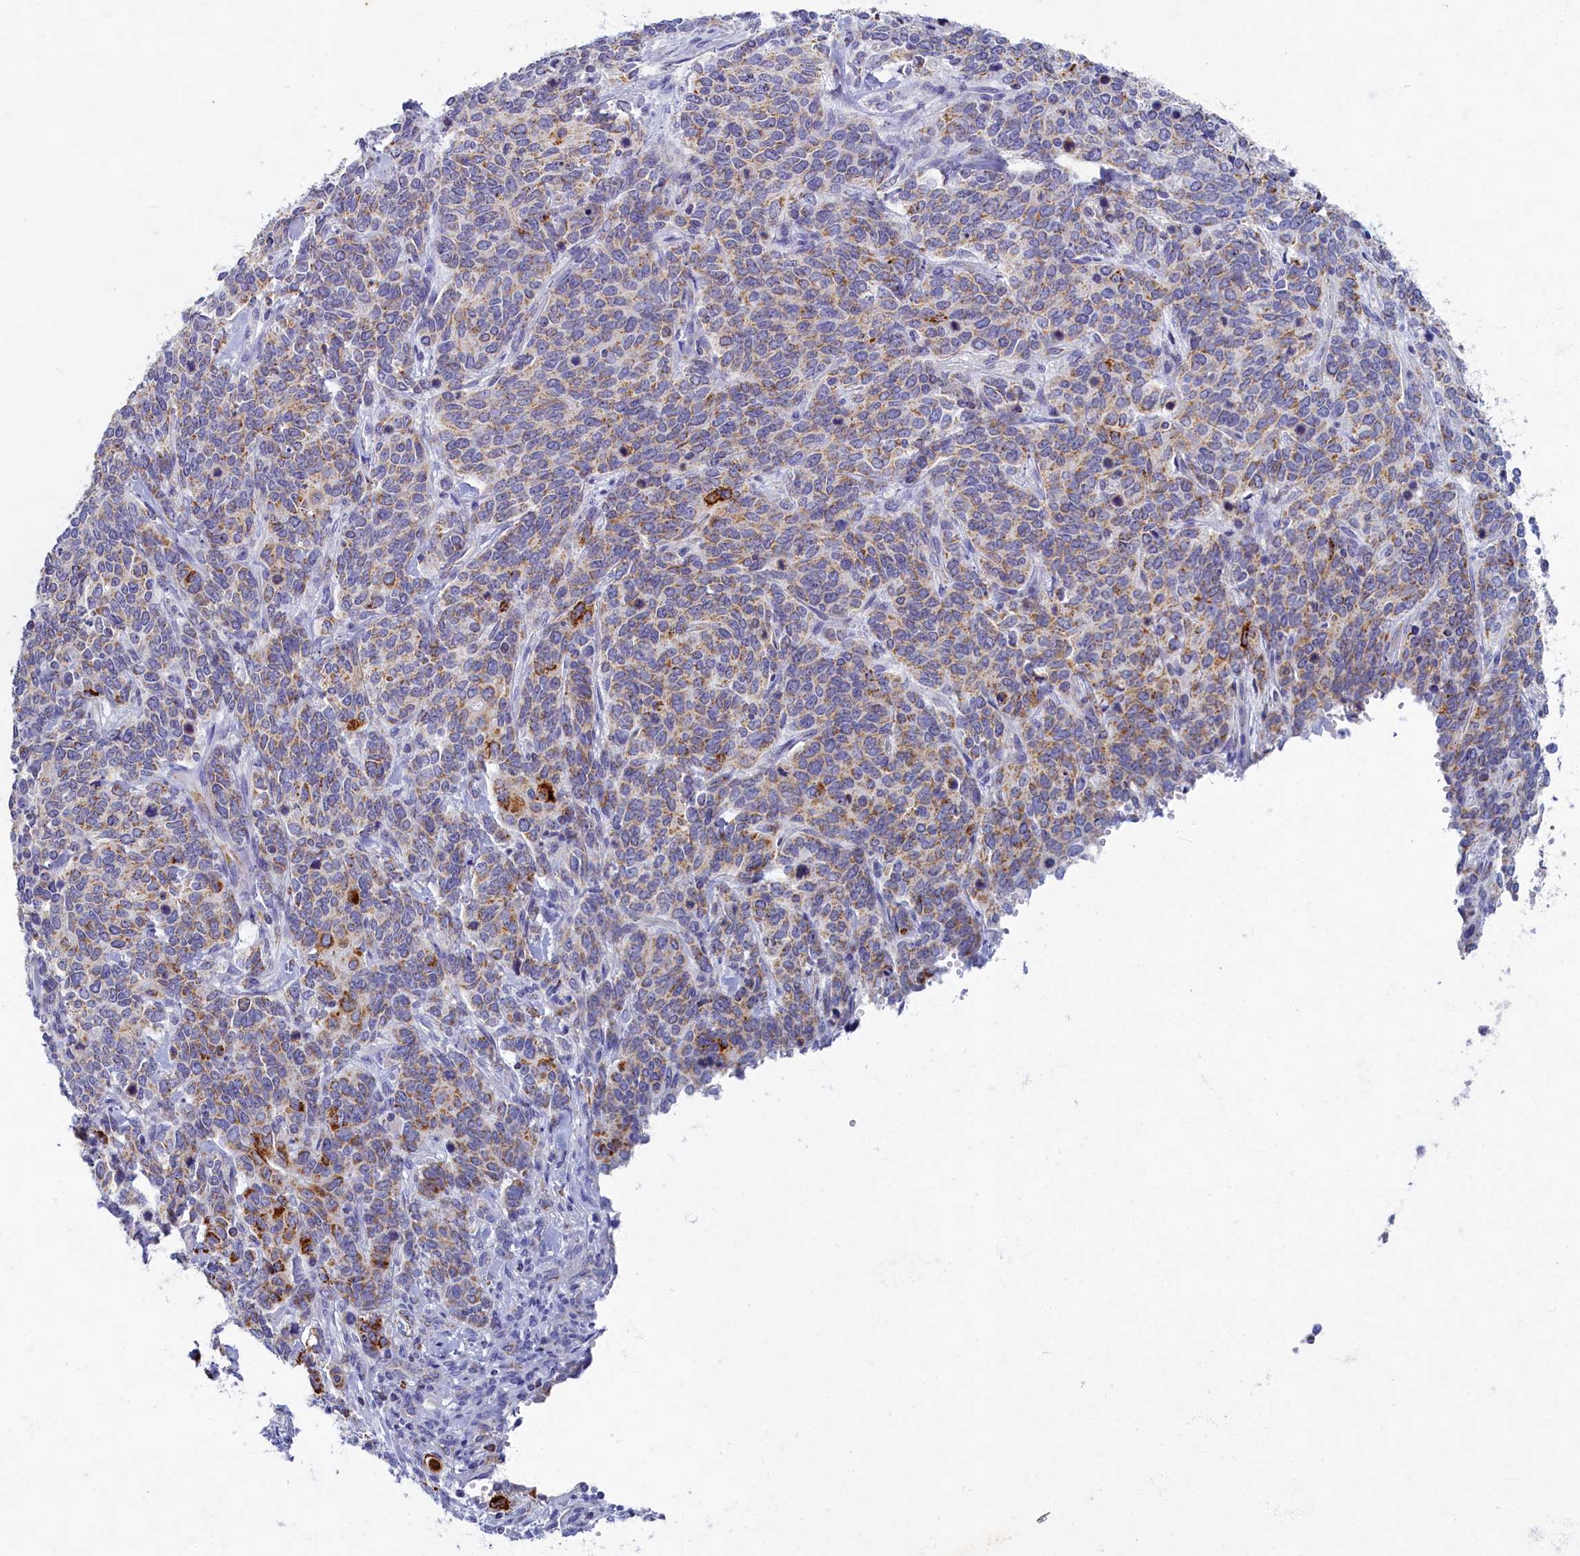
{"staining": {"intensity": "strong", "quantity": "<25%", "location": "cytoplasmic/membranous"}, "tissue": "cervical cancer", "cell_type": "Tumor cells", "image_type": "cancer", "snomed": [{"axis": "morphology", "description": "Squamous cell carcinoma, NOS"}, {"axis": "topography", "description": "Cervix"}], "caption": "Immunohistochemistry of cervical cancer displays medium levels of strong cytoplasmic/membranous staining in approximately <25% of tumor cells.", "gene": "OCIAD2", "patient": {"sex": "female", "age": 60}}